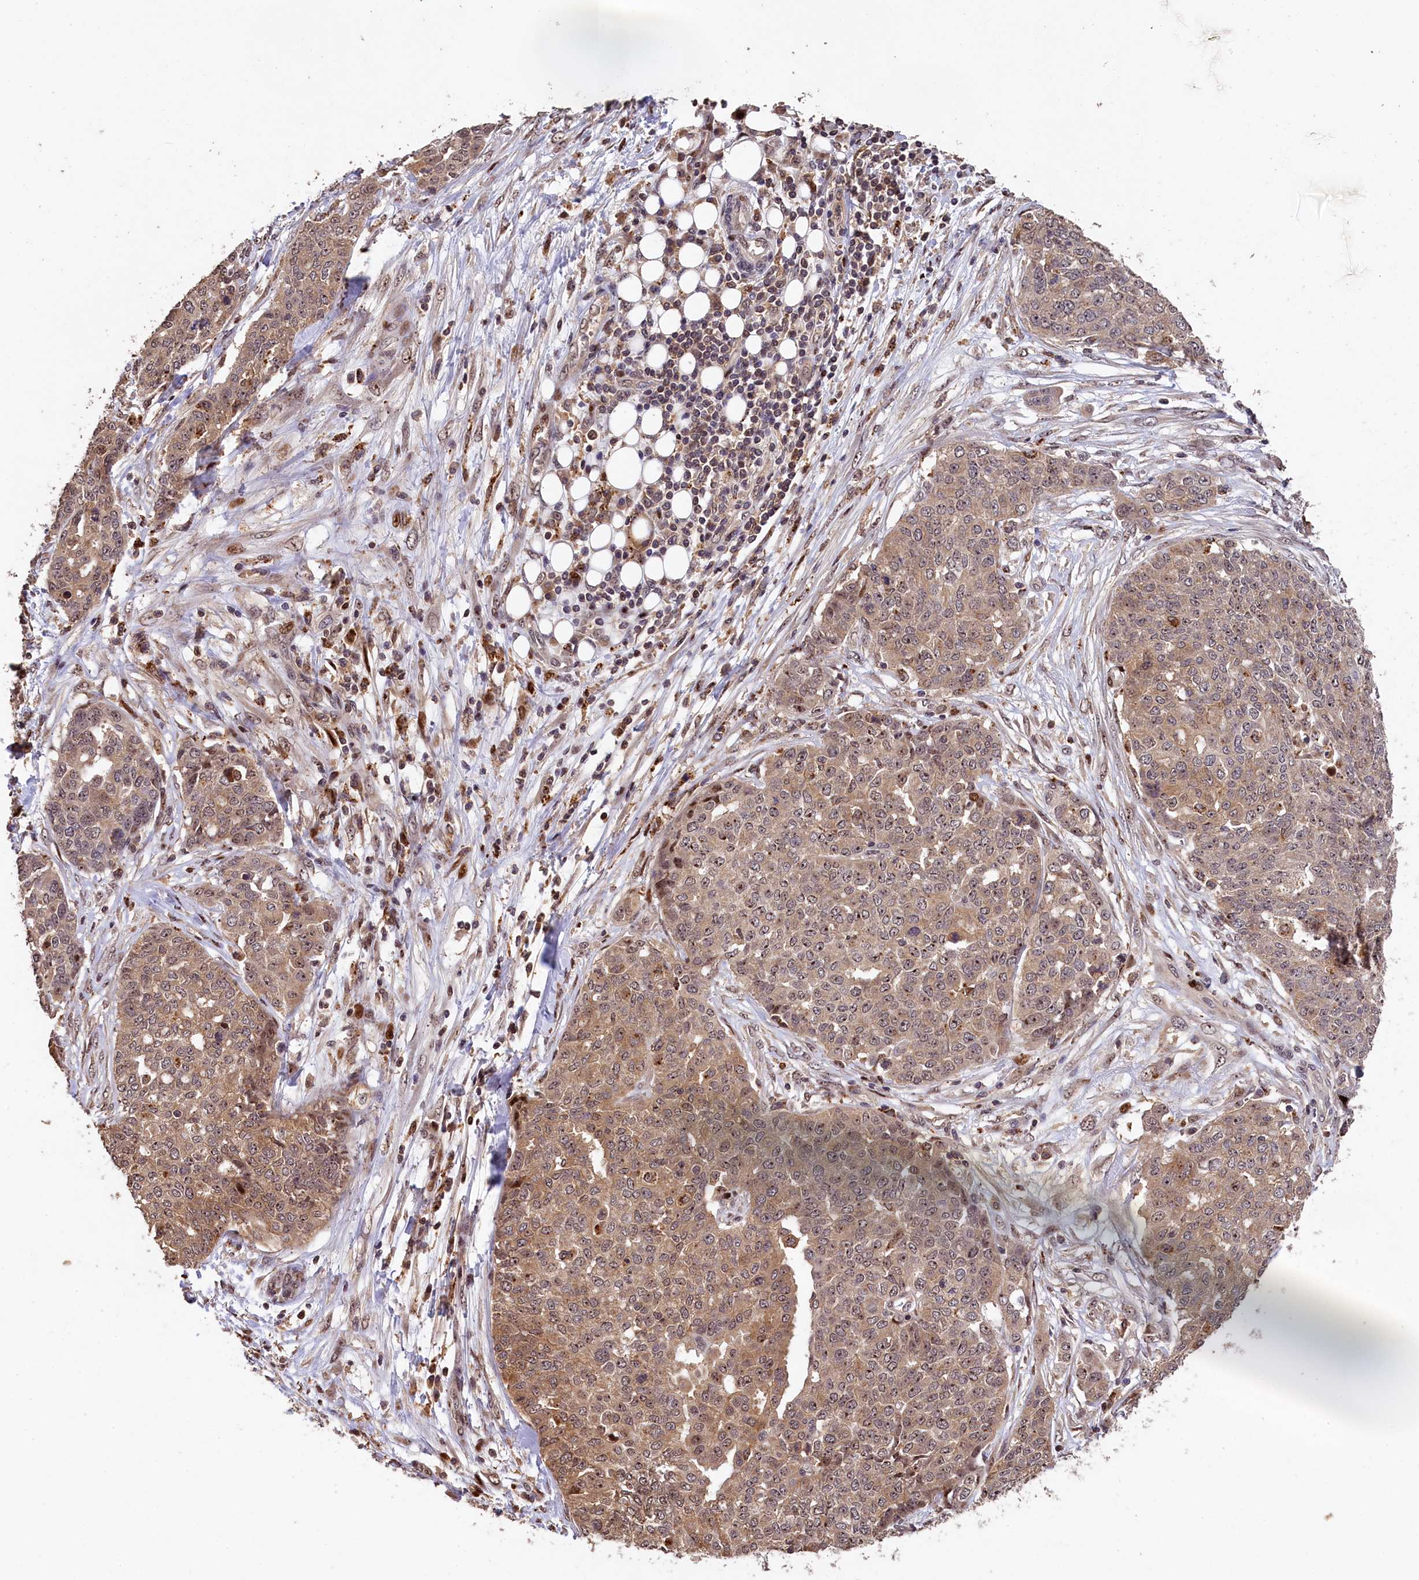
{"staining": {"intensity": "moderate", "quantity": ">75%", "location": "cytoplasmic/membranous,nuclear"}, "tissue": "ovarian cancer", "cell_type": "Tumor cells", "image_type": "cancer", "snomed": [{"axis": "morphology", "description": "Cystadenocarcinoma, serous, NOS"}, {"axis": "topography", "description": "Soft tissue"}, {"axis": "topography", "description": "Ovary"}], "caption": "Ovarian cancer (serous cystadenocarcinoma) stained with DAB immunohistochemistry reveals medium levels of moderate cytoplasmic/membranous and nuclear staining in approximately >75% of tumor cells.", "gene": "PHAF1", "patient": {"sex": "female", "age": 57}}